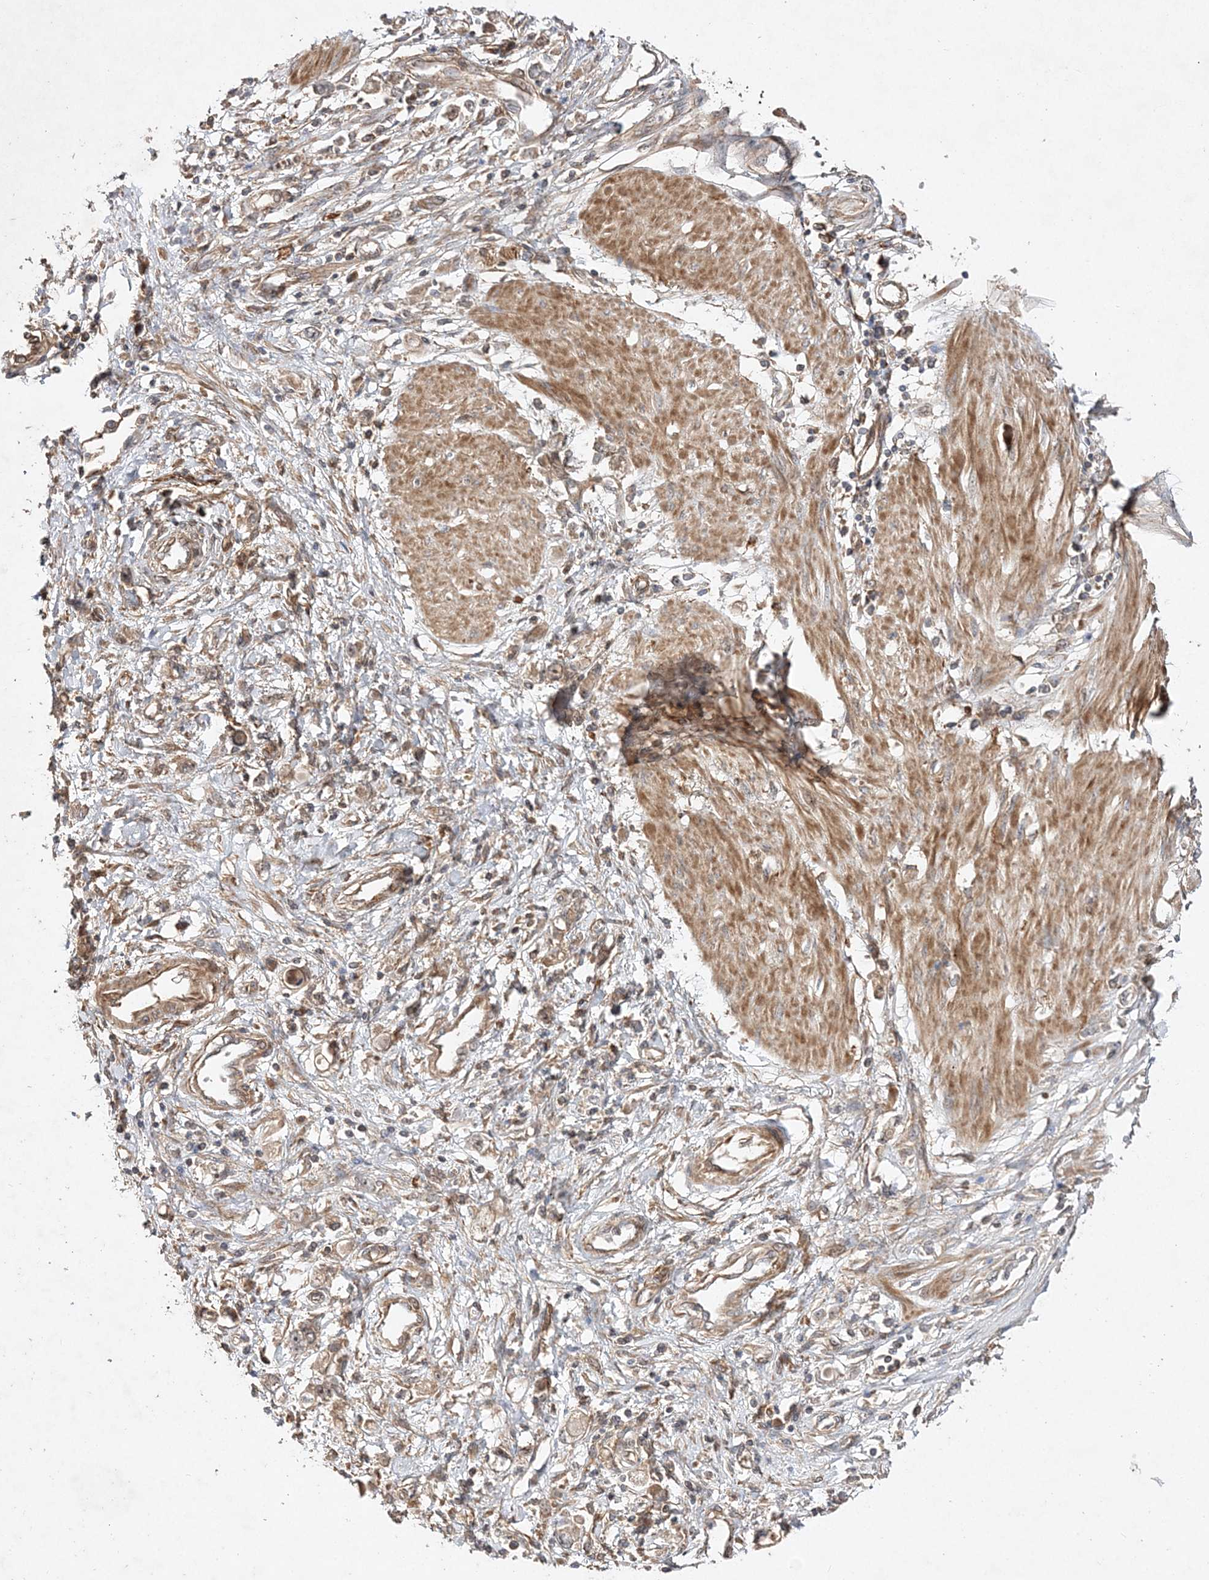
{"staining": {"intensity": "moderate", "quantity": ">75%", "location": "cytoplasmic/membranous"}, "tissue": "stomach cancer", "cell_type": "Tumor cells", "image_type": "cancer", "snomed": [{"axis": "morphology", "description": "Adenocarcinoma, NOS"}, {"axis": "topography", "description": "Stomach"}], "caption": "High-power microscopy captured an immunohistochemistry micrograph of stomach cancer (adenocarcinoma), revealing moderate cytoplasmic/membranous expression in about >75% of tumor cells.", "gene": "TMEM9B", "patient": {"sex": "female", "age": 76}}